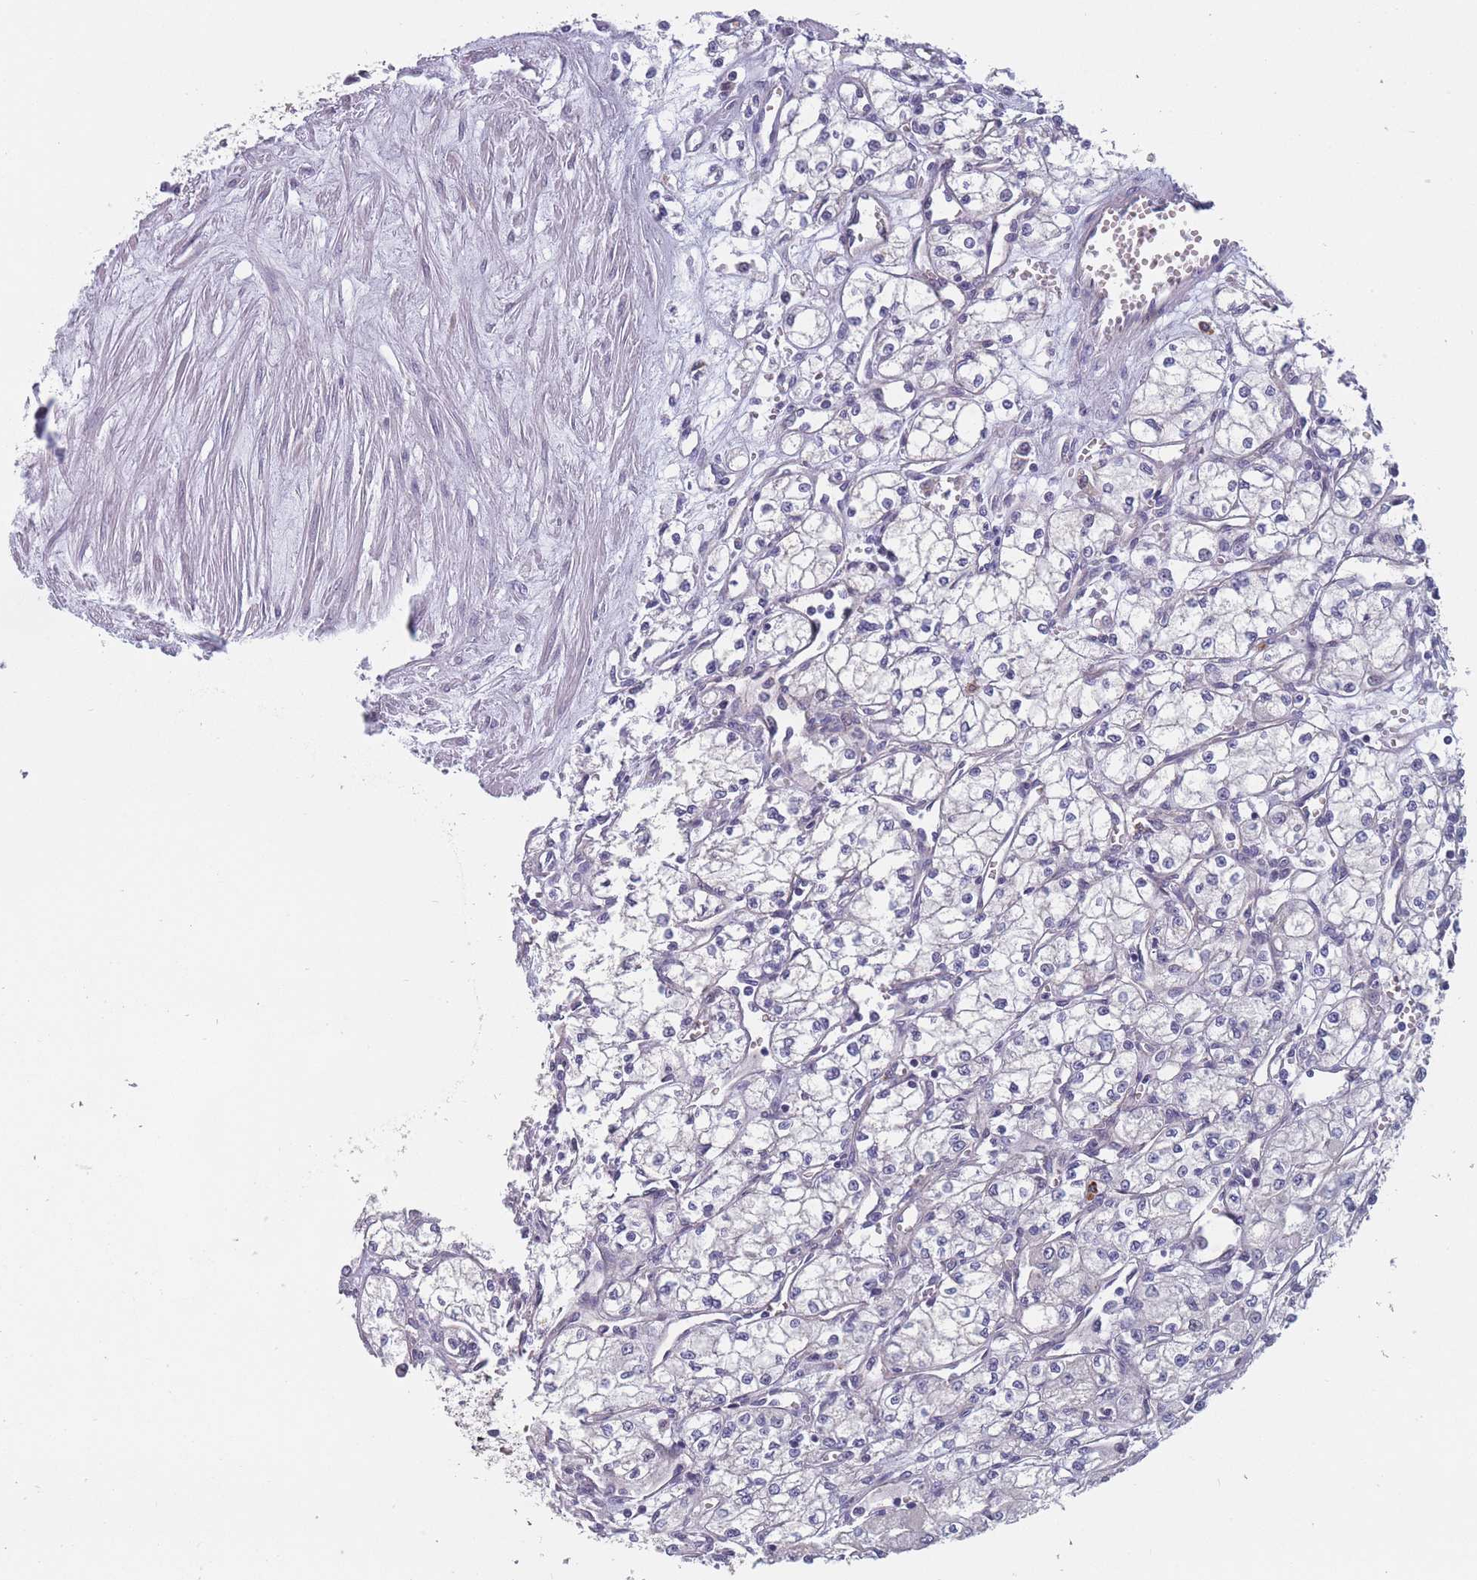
{"staining": {"intensity": "negative", "quantity": "none", "location": "none"}, "tissue": "renal cancer", "cell_type": "Tumor cells", "image_type": "cancer", "snomed": [{"axis": "morphology", "description": "Adenocarcinoma, NOS"}, {"axis": "topography", "description": "Kidney"}], "caption": "Renal cancer was stained to show a protein in brown. There is no significant expression in tumor cells.", "gene": "FAM83F", "patient": {"sex": "male", "age": 59}}